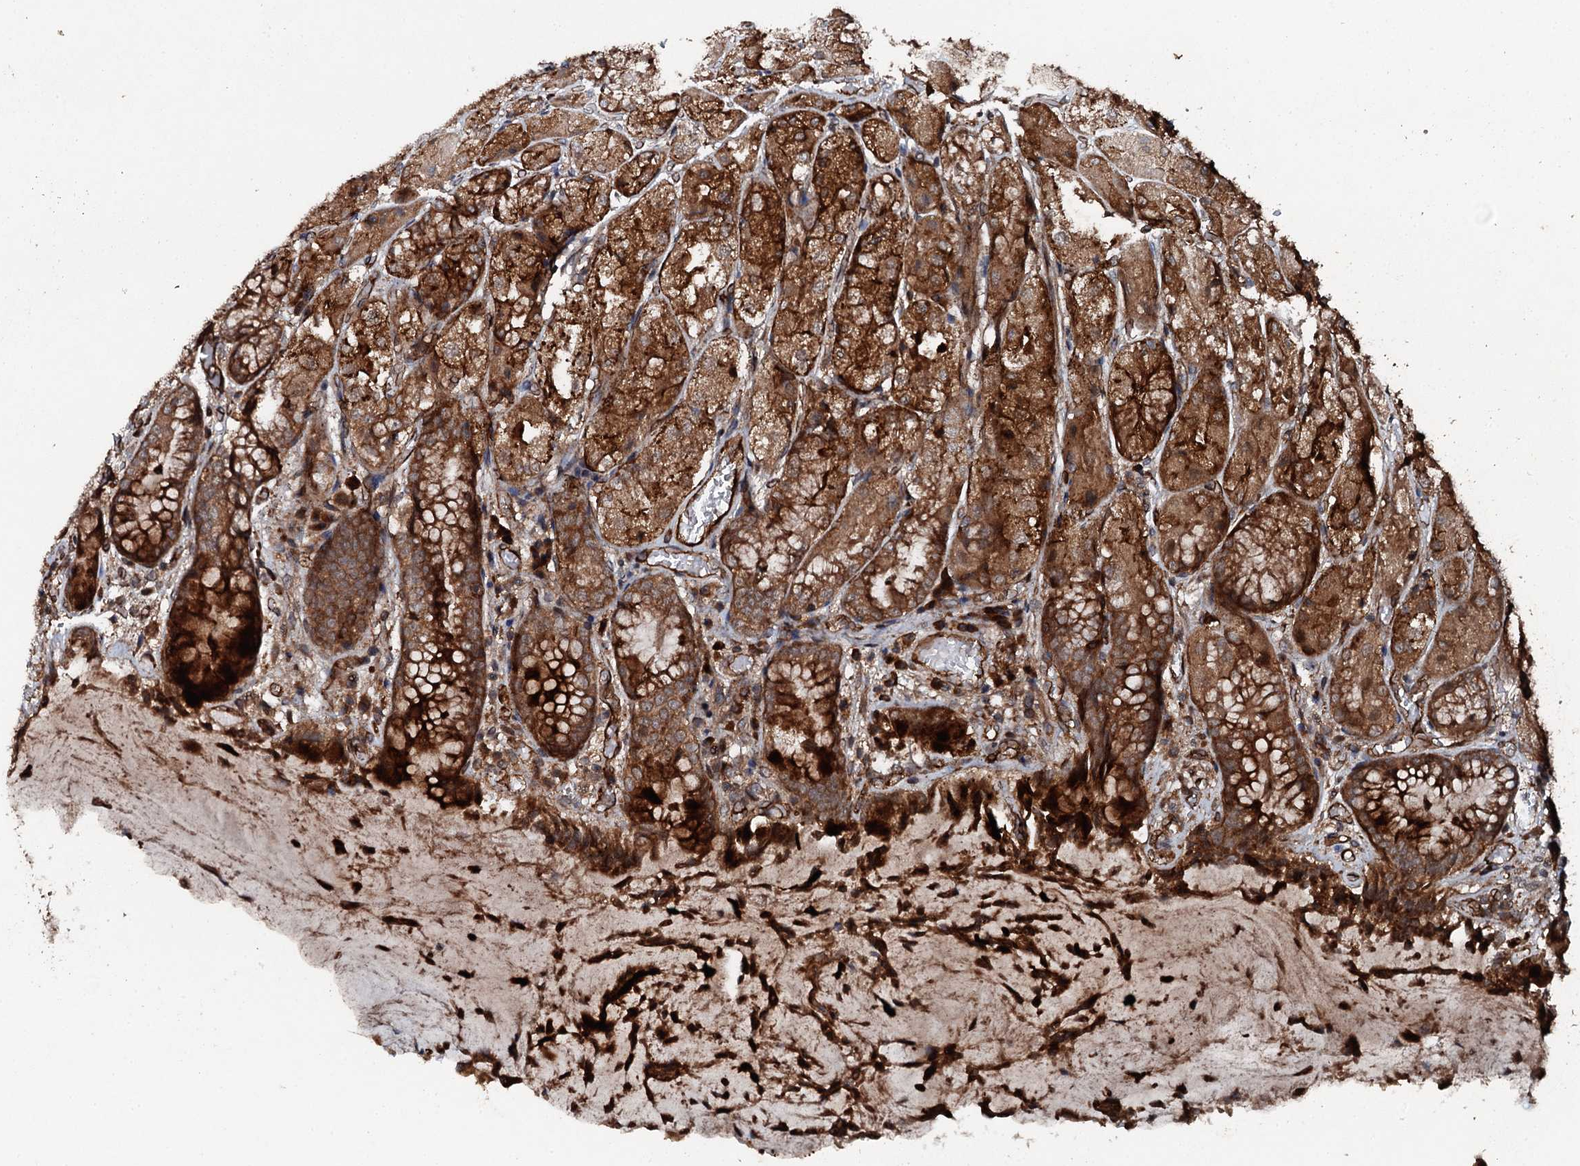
{"staining": {"intensity": "strong", "quantity": ">75%", "location": "cytoplasmic/membranous"}, "tissue": "stomach", "cell_type": "Glandular cells", "image_type": "normal", "snomed": [{"axis": "morphology", "description": "Normal tissue, NOS"}, {"axis": "topography", "description": "Stomach, upper"}], "caption": "This is a histology image of immunohistochemistry (IHC) staining of benign stomach, which shows strong staining in the cytoplasmic/membranous of glandular cells.", "gene": "FLYWCH1", "patient": {"sex": "male", "age": 72}}